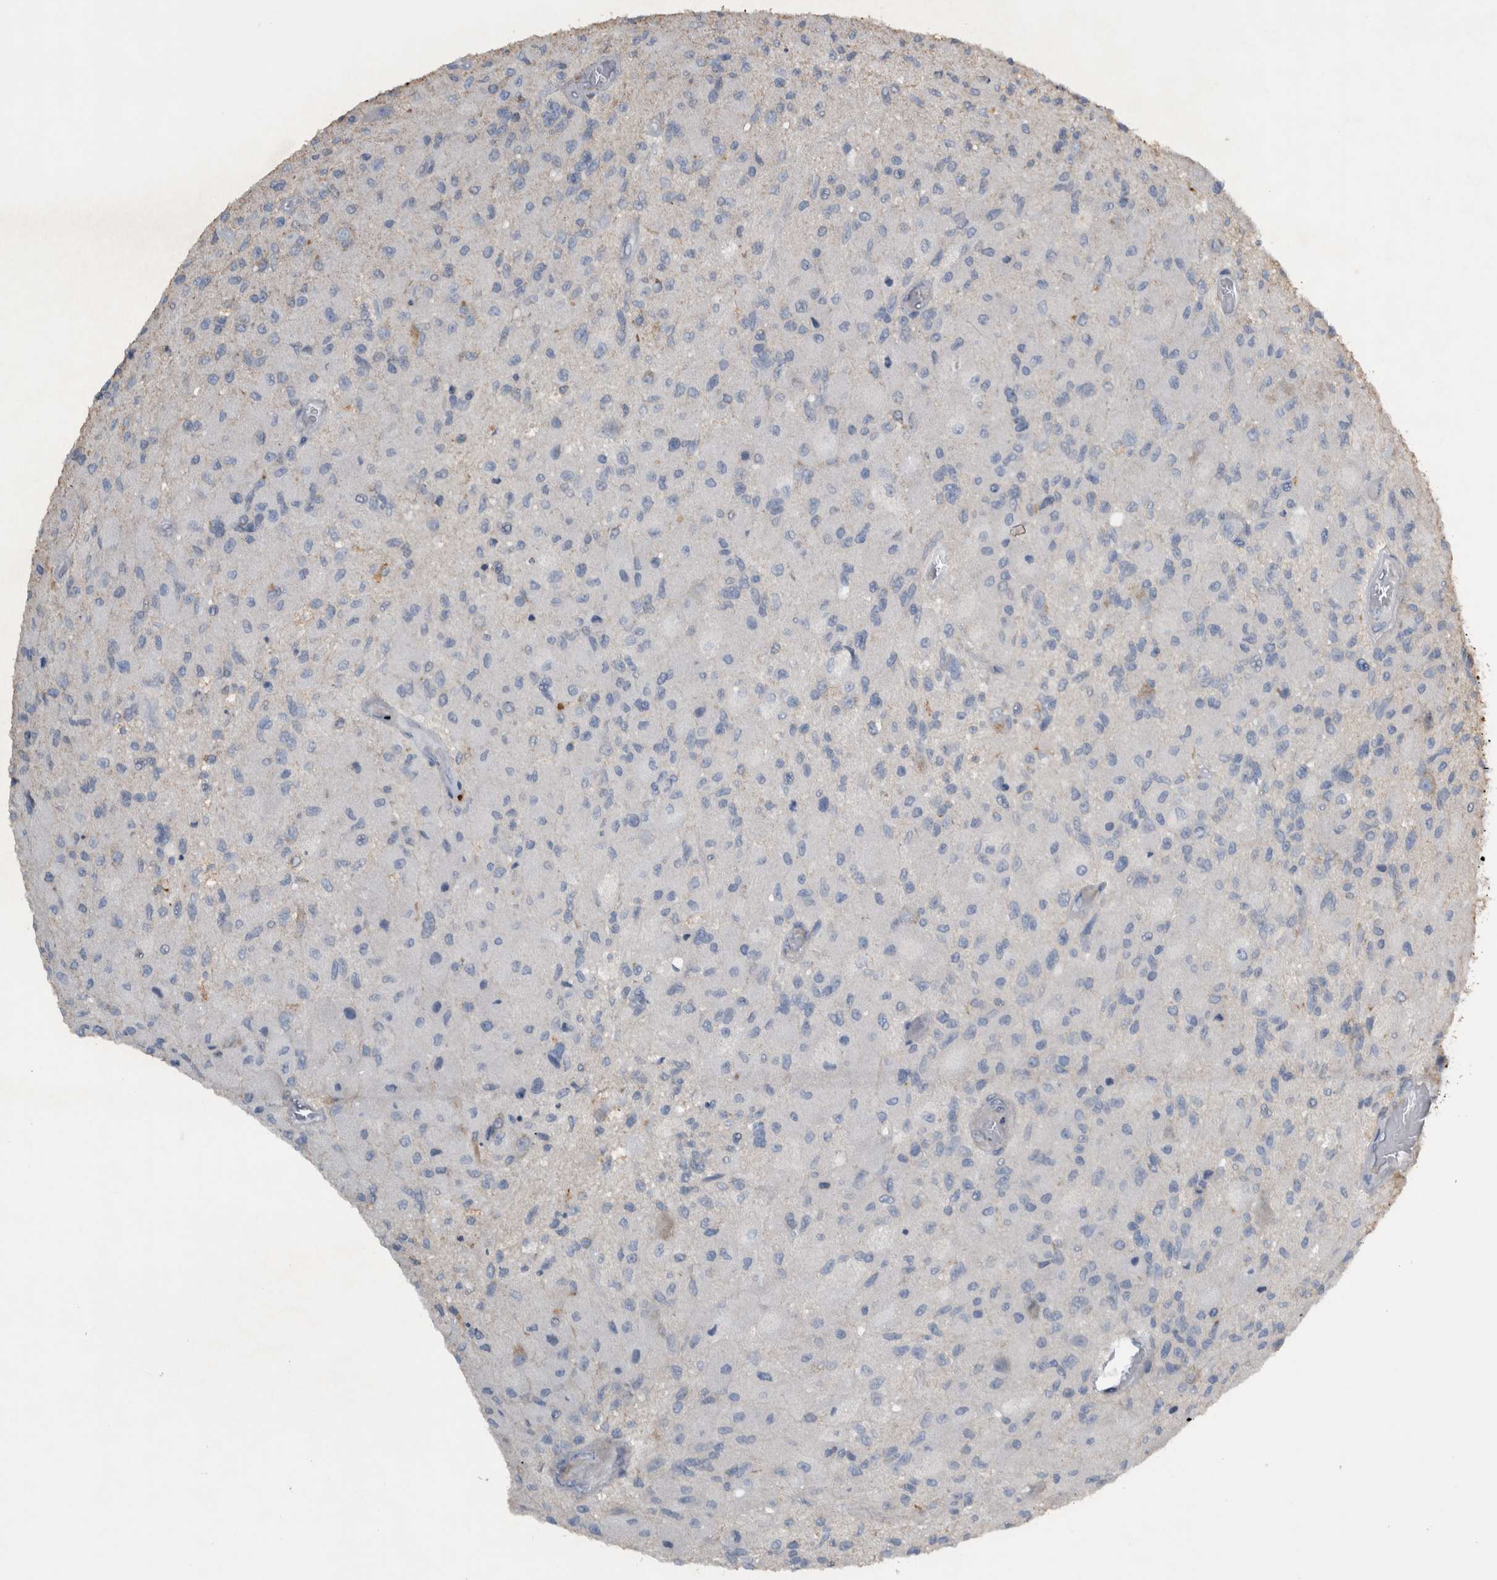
{"staining": {"intensity": "negative", "quantity": "none", "location": "none"}, "tissue": "glioma", "cell_type": "Tumor cells", "image_type": "cancer", "snomed": [{"axis": "morphology", "description": "Normal tissue, NOS"}, {"axis": "morphology", "description": "Glioma, malignant, High grade"}, {"axis": "topography", "description": "Cerebral cortex"}], "caption": "IHC histopathology image of neoplastic tissue: glioma stained with DAB shows no significant protein positivity in tumor cells.", "gene": "NT5C2", "patient": {"sex": "male", "age": 77}}